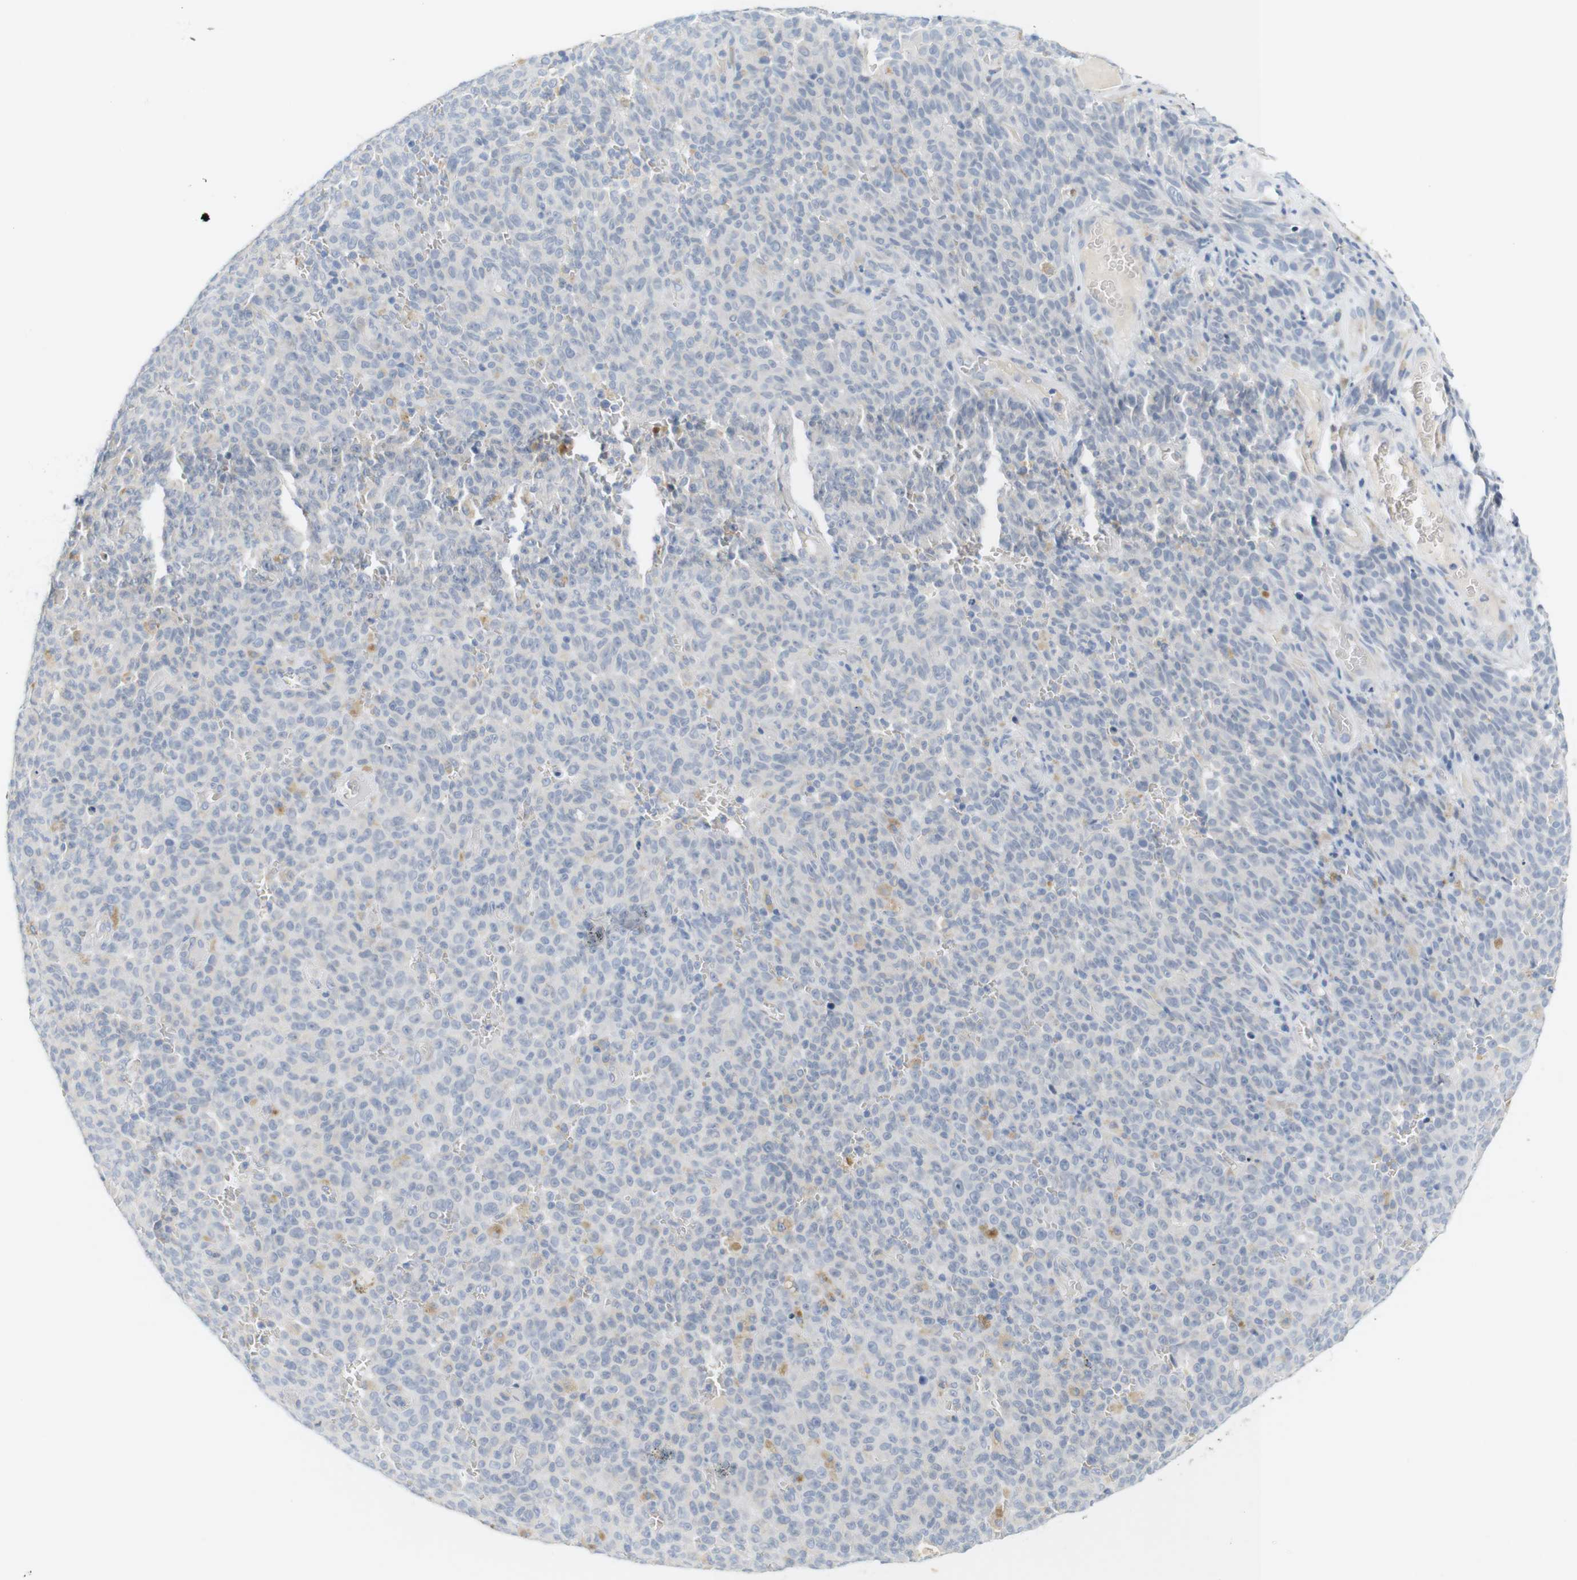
{"staining": {"intensity": "negative", "quantity": "none", "location": "none"}, "tissue": "melanoma", "cell_type": "Tumor cells", "image_type": "cancer", "snomed": [{"axis": "morphology", "description": "Malignant melanoma, NOS"}, {"axis": "topography", "description": "Skin"}], "caption": "The histopathology image displays no staining of tumor cells in malignant melanoma. (Stains: DAB immunohistochemistry (IHC) with hematoxylin counter stain, Microscopy: brightfield microscopy at high magnification).", "gene": "RGS9", "patient": {"sex": "female", "age": 82}}